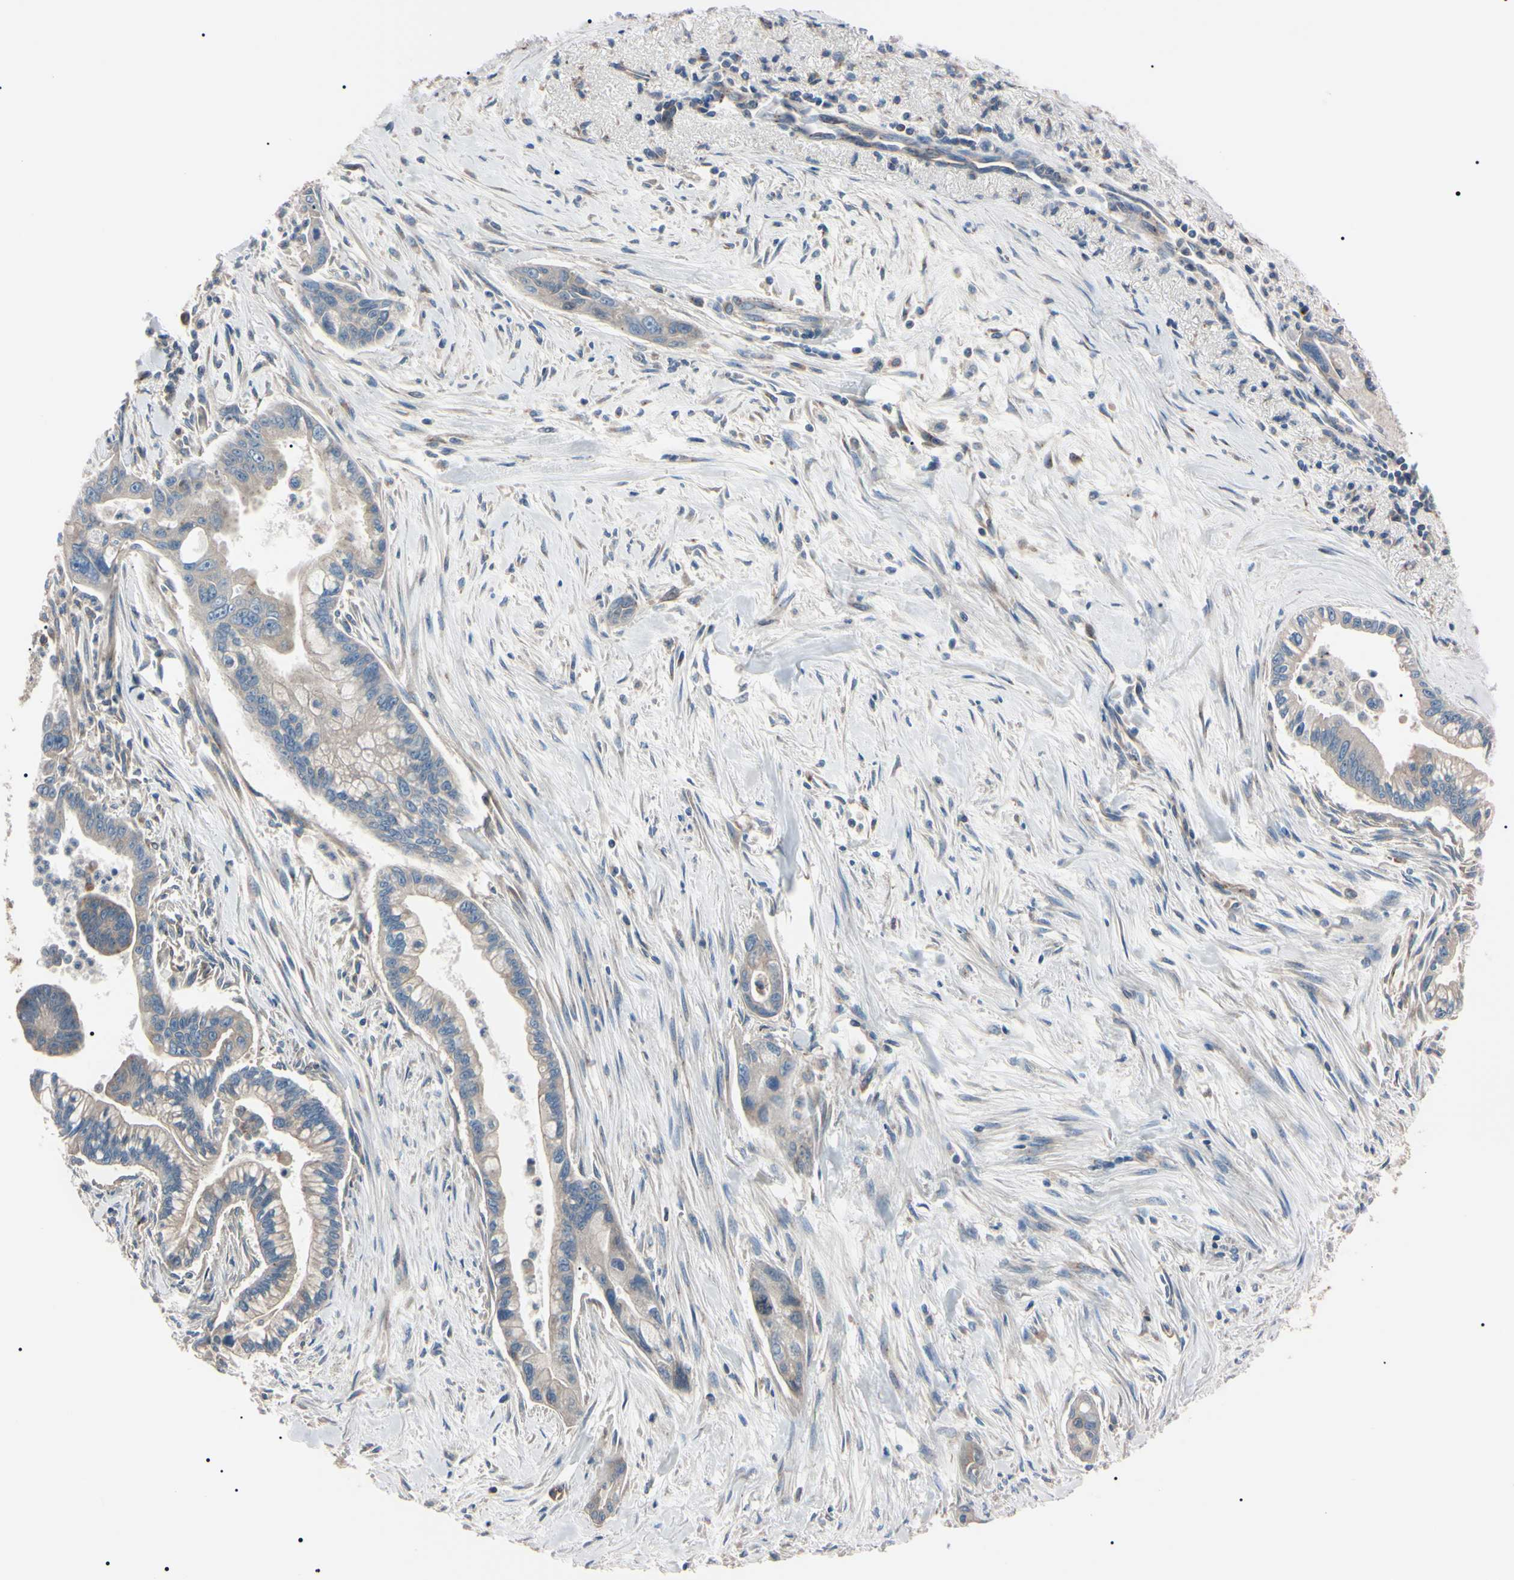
{"staining": {"intensity": "weak", "quantity": ">75%", "location": "cytoplasmic/membranous"}, "tissue": "pancreatic cancer", "cell_type": "Tumor cells", "image_type": "cancer", "snomed": [{"axis": "morphology", "description": "Adenocarcinoma, NOS"}, {"axis": "topography", "description": "Pancreas"}], "caption": "DAB (3,3'-diaminobenzidine) immunohistochemical staining of pancreatic cancer (adenocarcinoma) exhibits weak cytoplasmic/membranous protein expression in approximately >75% of tumor cells. Using DAB (brown) and hematoxylin (blue) stains, captured at high magnification using brightfield microscopy.", "gene": "PRKACA", "patient": {"sex": "male", "age": 70}}